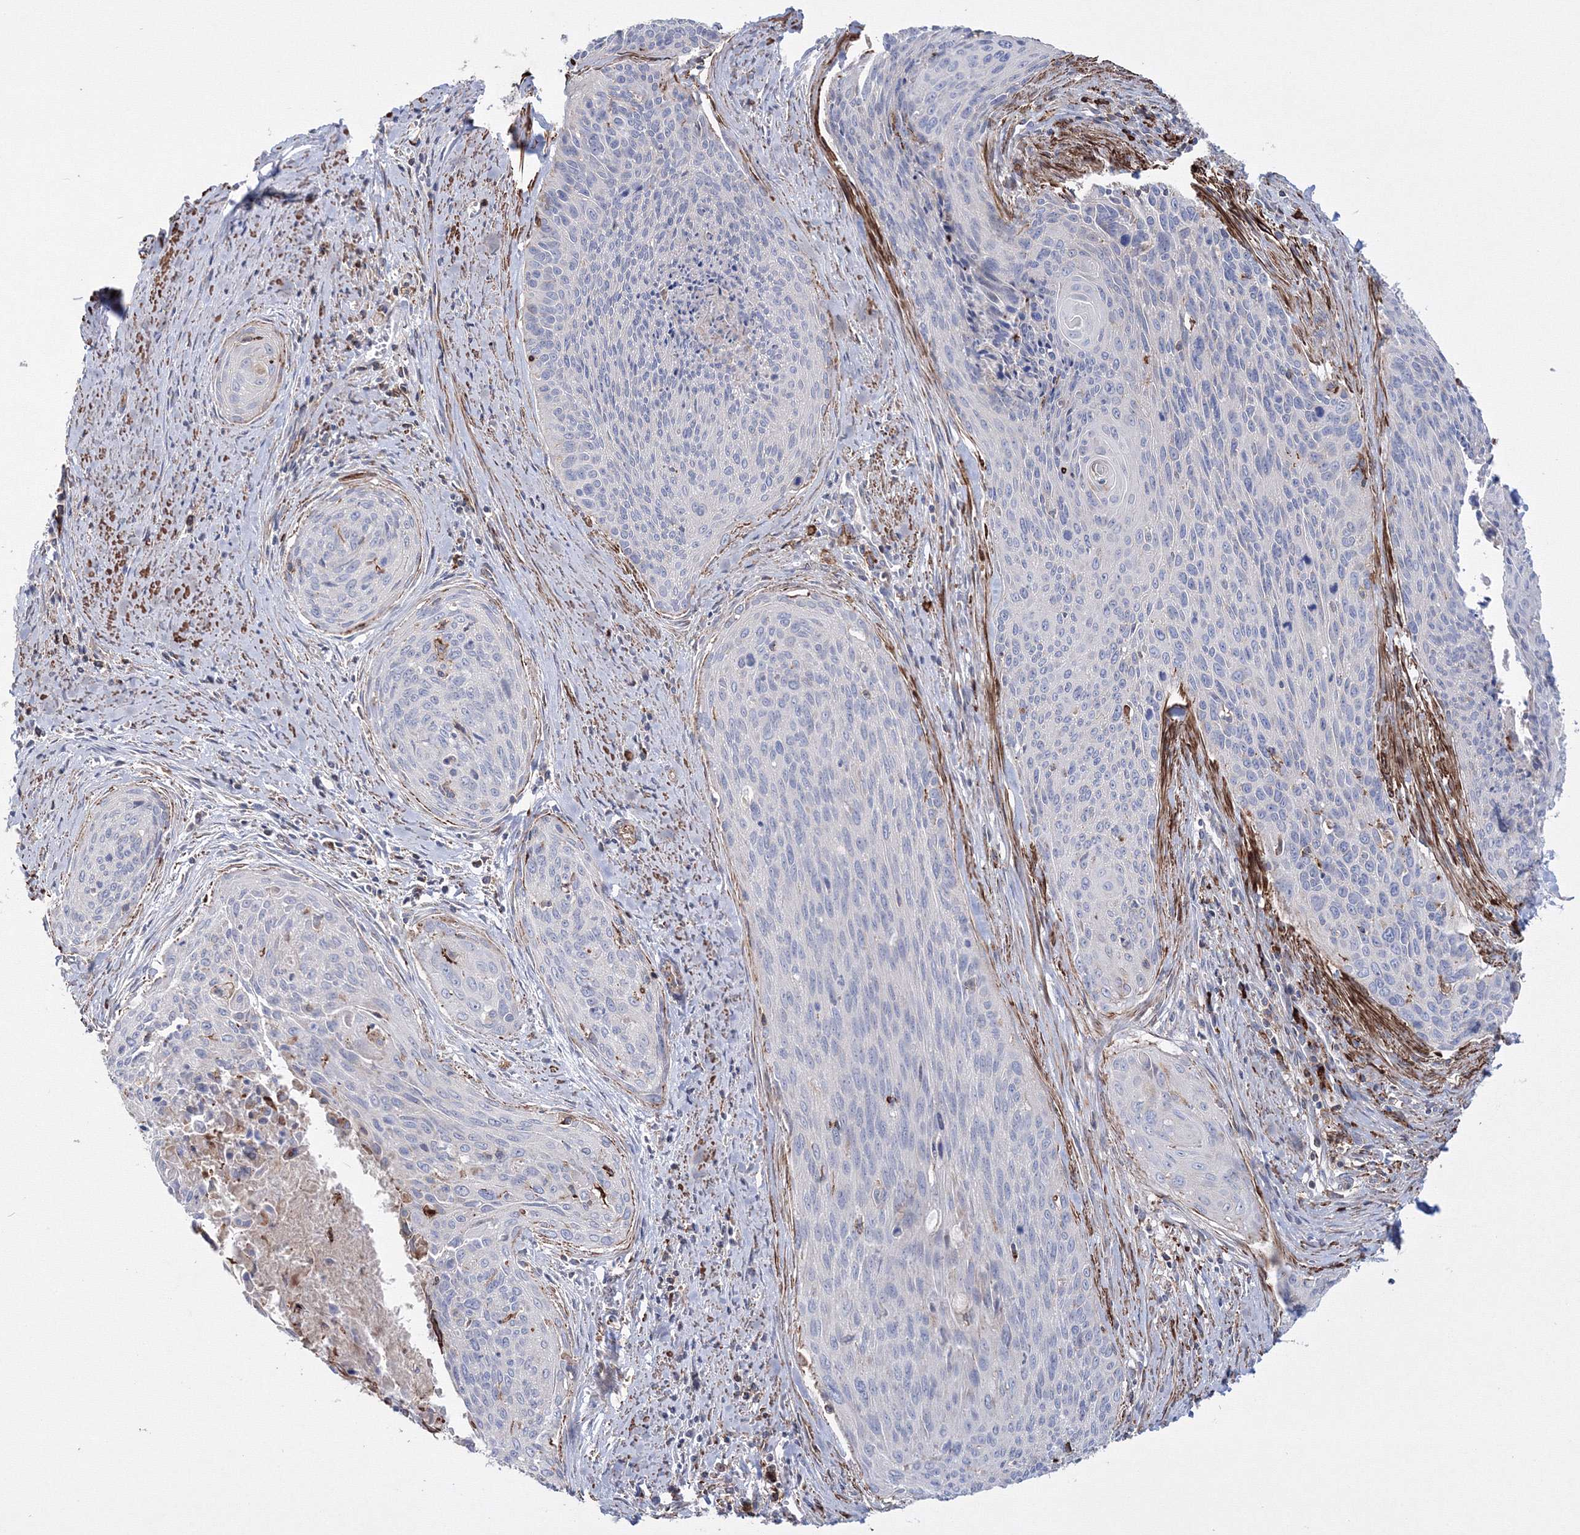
{"staining": {"intensity": "negative", "quantity": "none", "location": "none"}, "tissue": "cervical cancer", "cell_type": "Tumor cells", "image_type": "cancer", "snomed": [{"axis": "morphology", "description": "Squamous cell carcinoma, NOS"}, {"axis": "topography", "description": "Cervix"}], "caption": "IHC image of neoplastic tissue: human cervical squamous cell carcinoma stained with DAB (3,3'-diaminobenzidine) demonstrates no significant protein staining in tumor cells. (IHC, brightfield microscopy, high magnification).", "gene": "GPR82", "patient": {"sex": "female", "age": 55}}